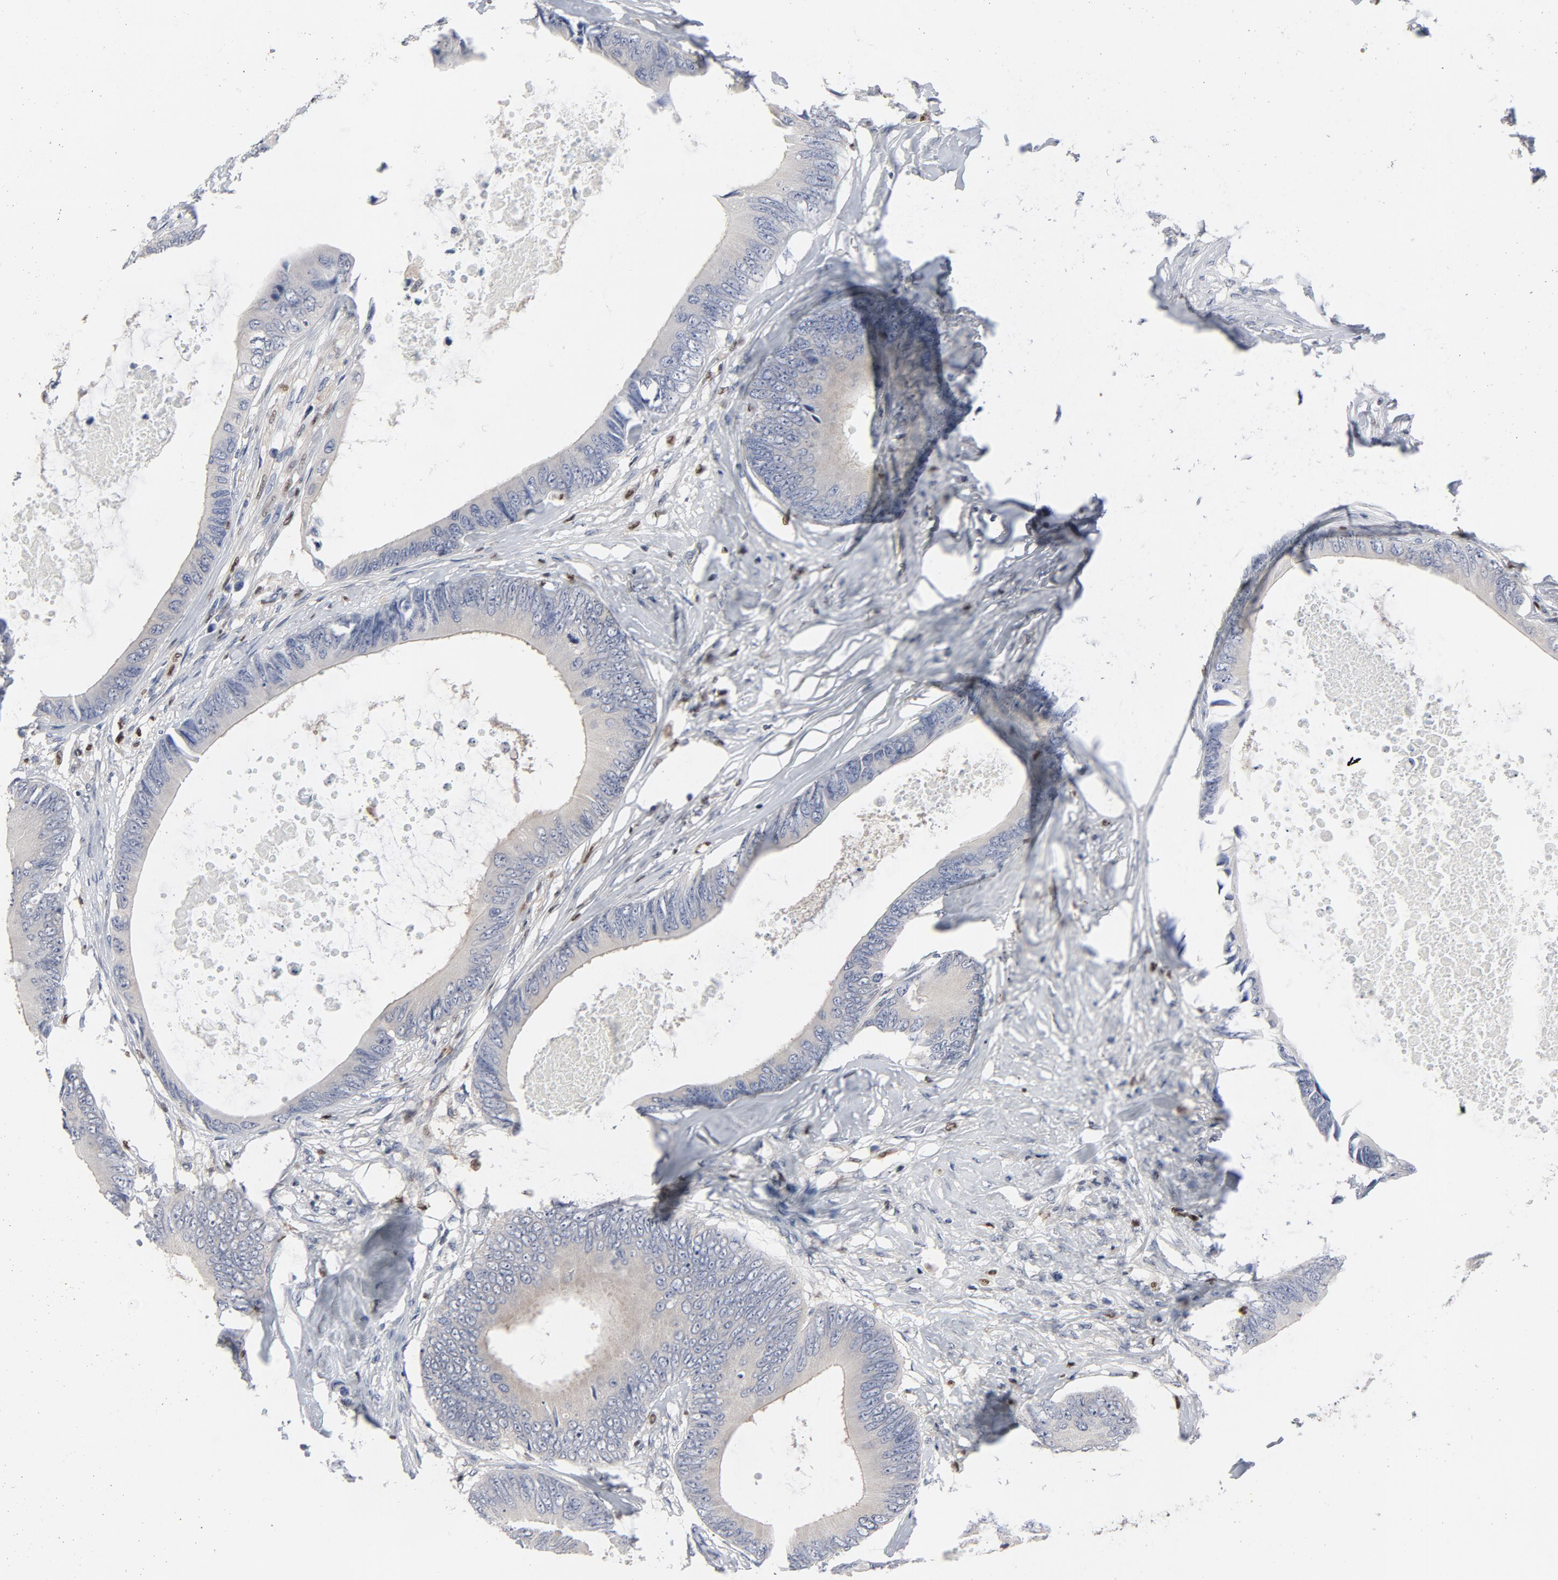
{"staining": {"intensity": "weak", "quantity": "<25%", "location": "cytoplasmic/membranous"}, "tissue": "colorectal cancer", "cell_type": "Tumor cells", "image_type": "cancer", "snomed": [{"axis": "morphology", "description": "Normal tissue, NOS"}, {"axis": "morphology", "description": "Adenocarcinoma, NOS"}, {"axis": "topography", "description": "Rectum"}, {"axis": "topography", "description": "Peripheral nerve tissue"}], "caption": "Tumor cells show no significant staining in colorectal cancer (adenocarcinoma).", "gene": "NFKB1", "patient": {"sex": "female", "age": 77}}